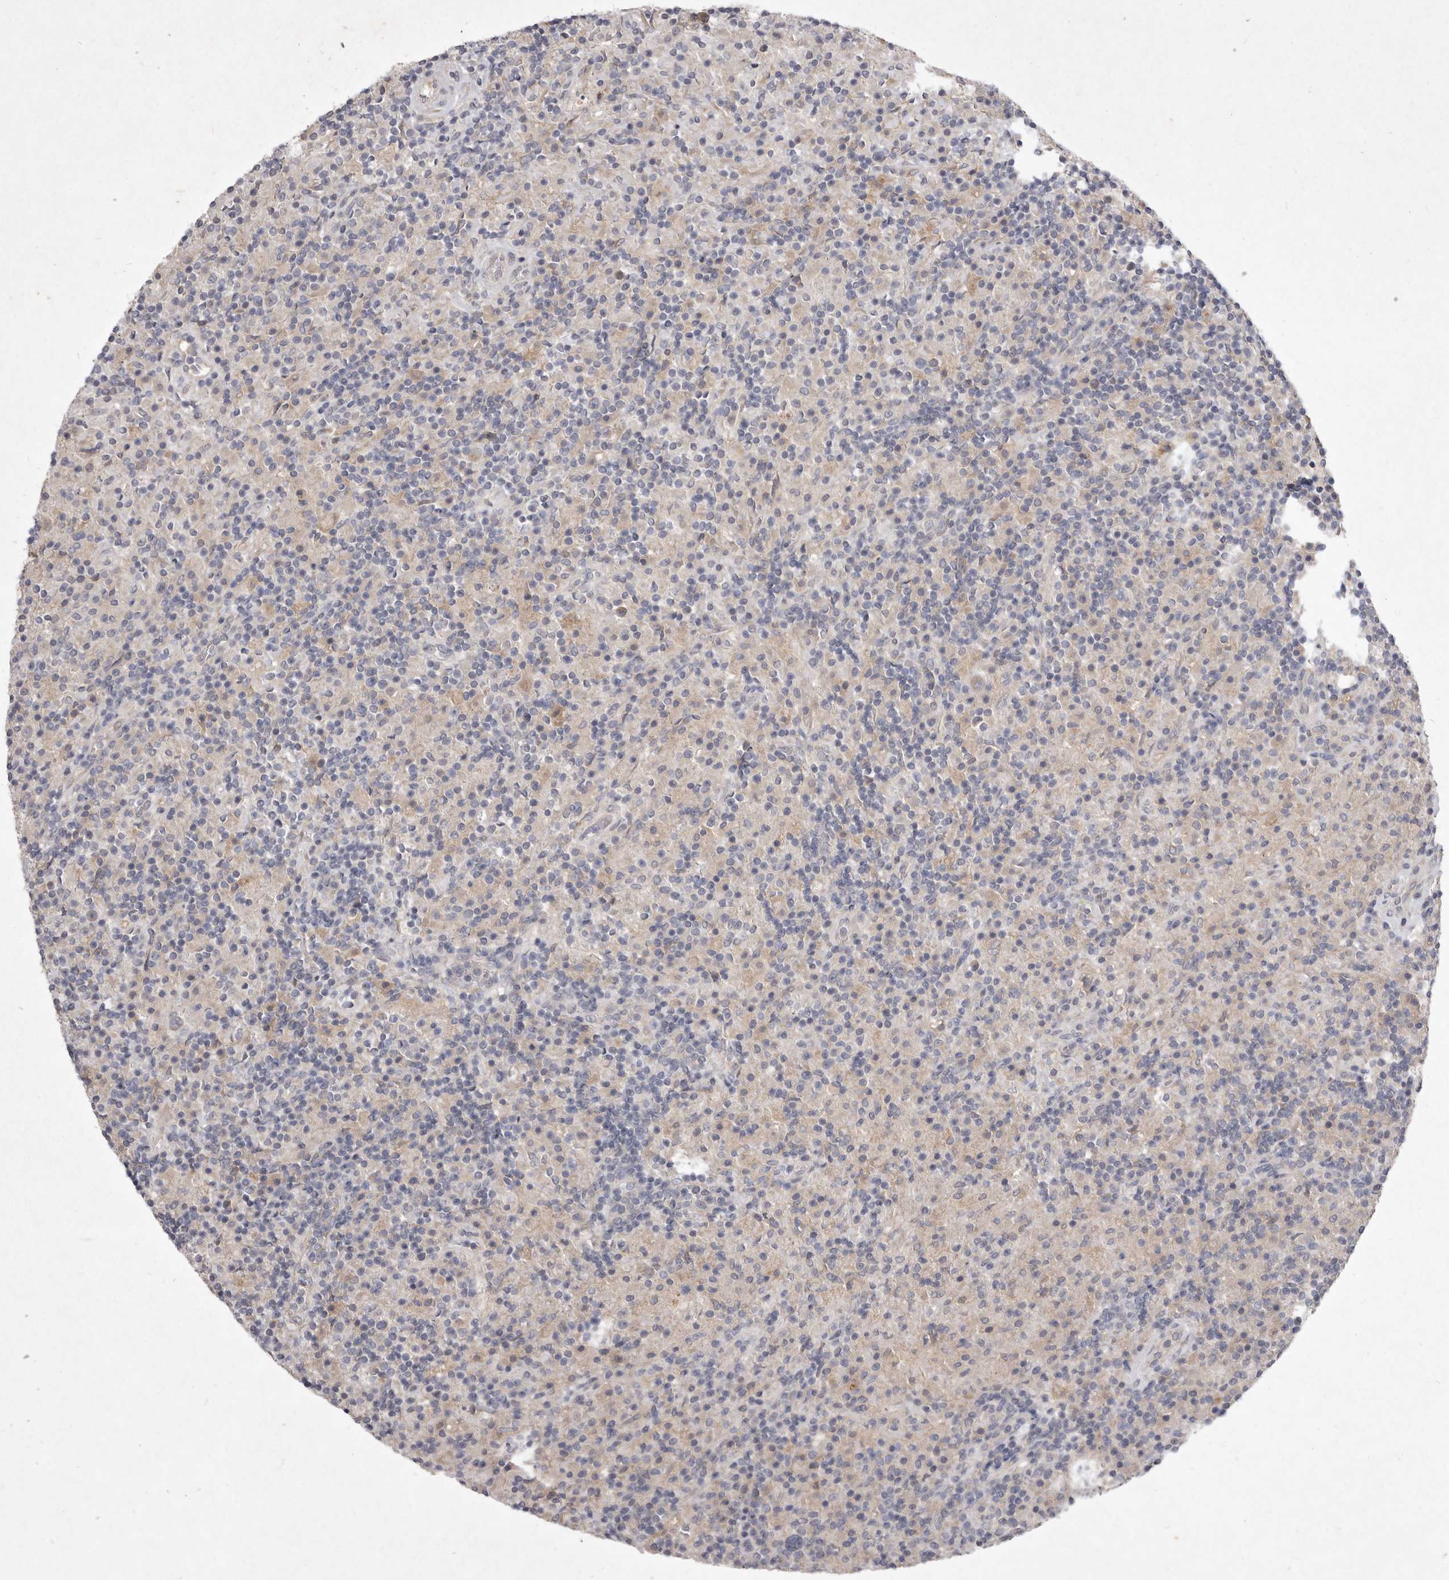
{"staining": {"intensity": "weak", "quantity": "<25%", "location": "cytoplasmic/membranous"}, "tissue": "lymphoma", "cell_type": "Tumor cells", "image_type": "cancer", "snomed": [{"axis": "morphology", "description": "Hodgkin's disease, NOS"}, {"axis": "topography", "description": "Lymph node"}], "caption": "Photomicrograph shows no protein staining in tumor cells of Hodgkin's disease tissue.", "gene": "P2RX6", "patient": {"sex": "male", "age": 70}}